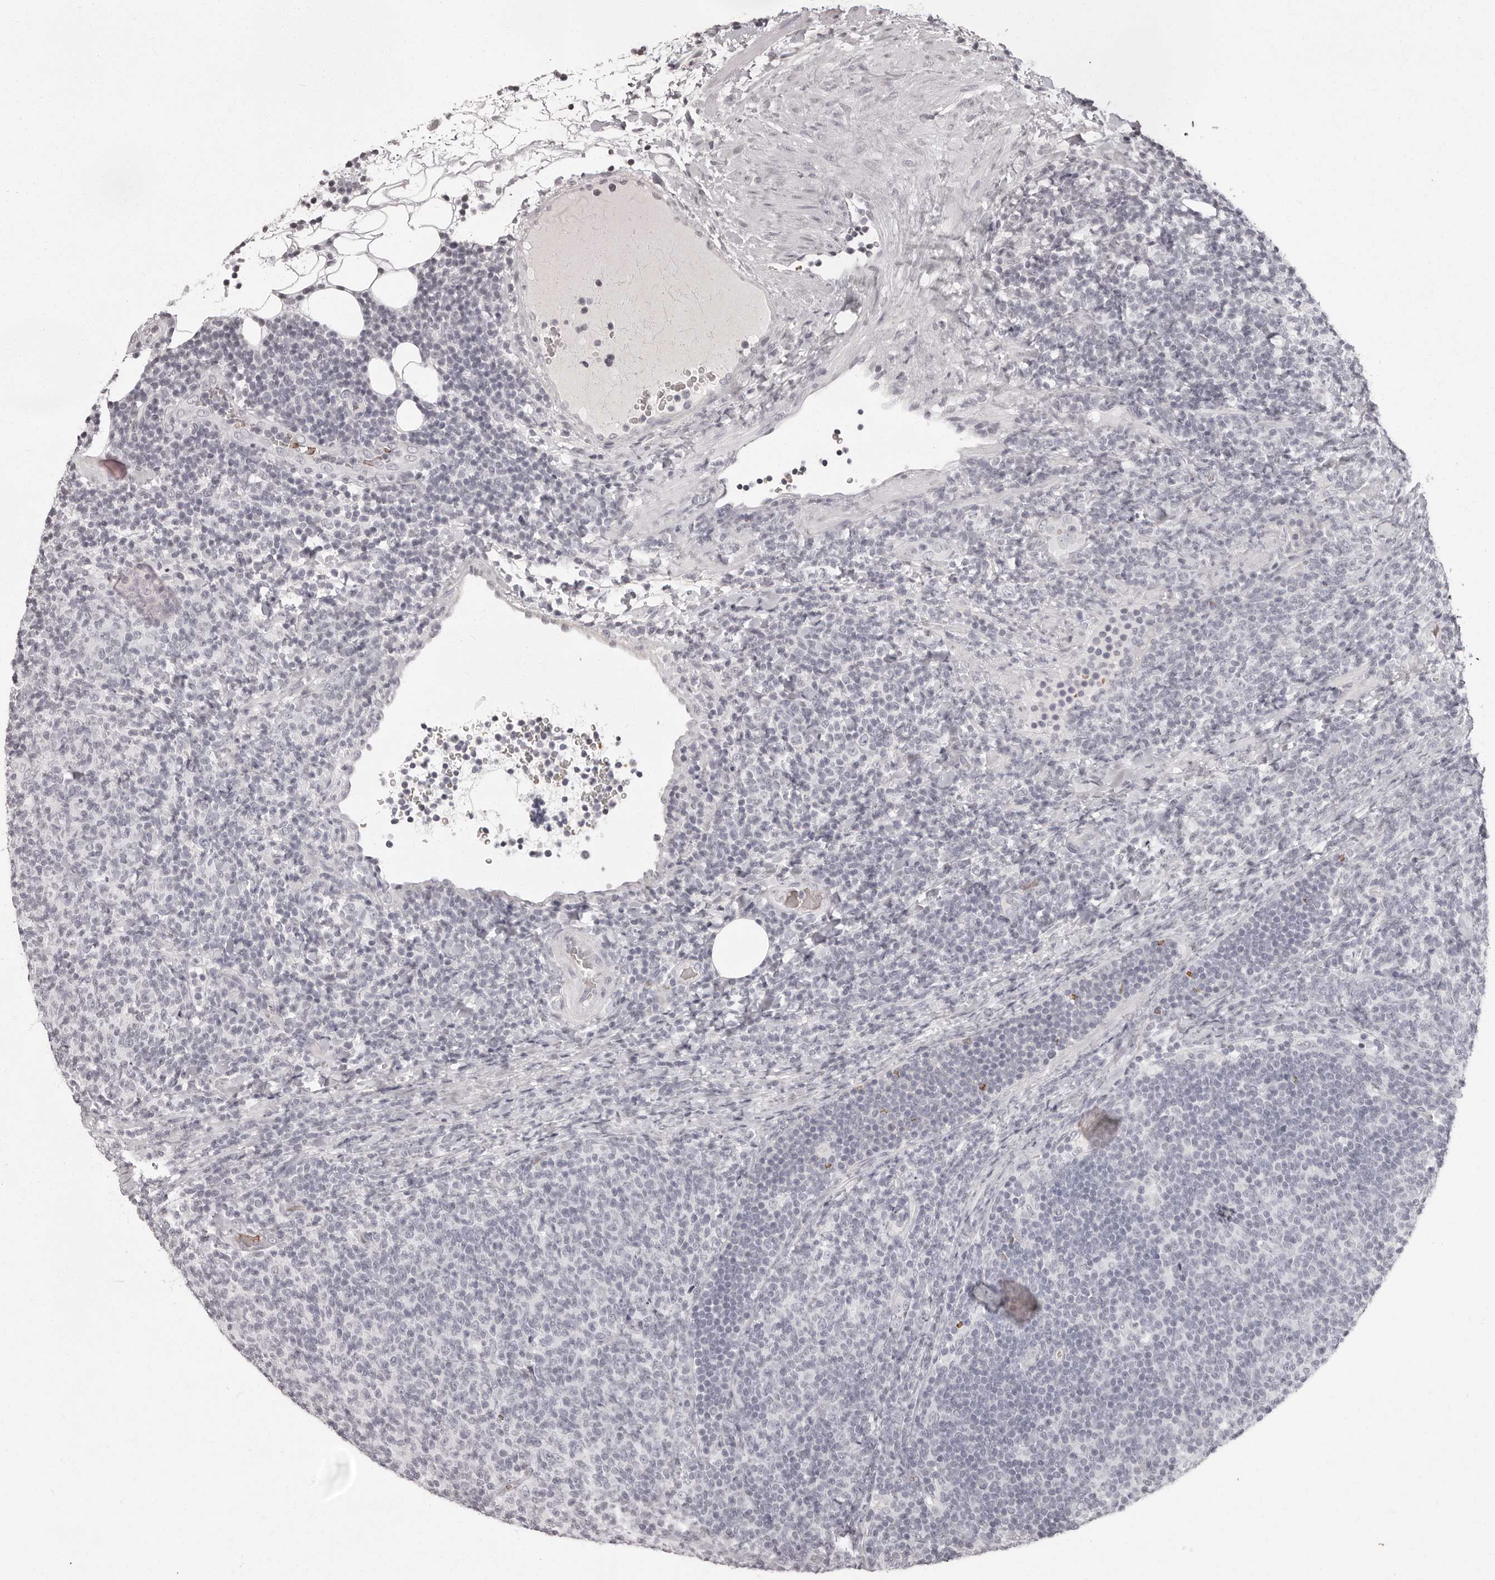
{"staining": {"intensity": "negative", "quantity": "none", "location": "none"}, "tissue": "lymphoma", "cell_type": "Tumor cells", "image_type": "cancer", "snomed": [{"axis": "morphology", "description": "Malignant lymphoma, non-Hodgkin's type, Low grade"}, {"axis": "topography", "description": "Lymph node"}], "caption": "Tumor cells show no significant positivity in malignant lymphoma, non-Hodgkin's type (low-grade).", "gene": "C8orf74", "patient": {"sex": "male", "age": 66}}